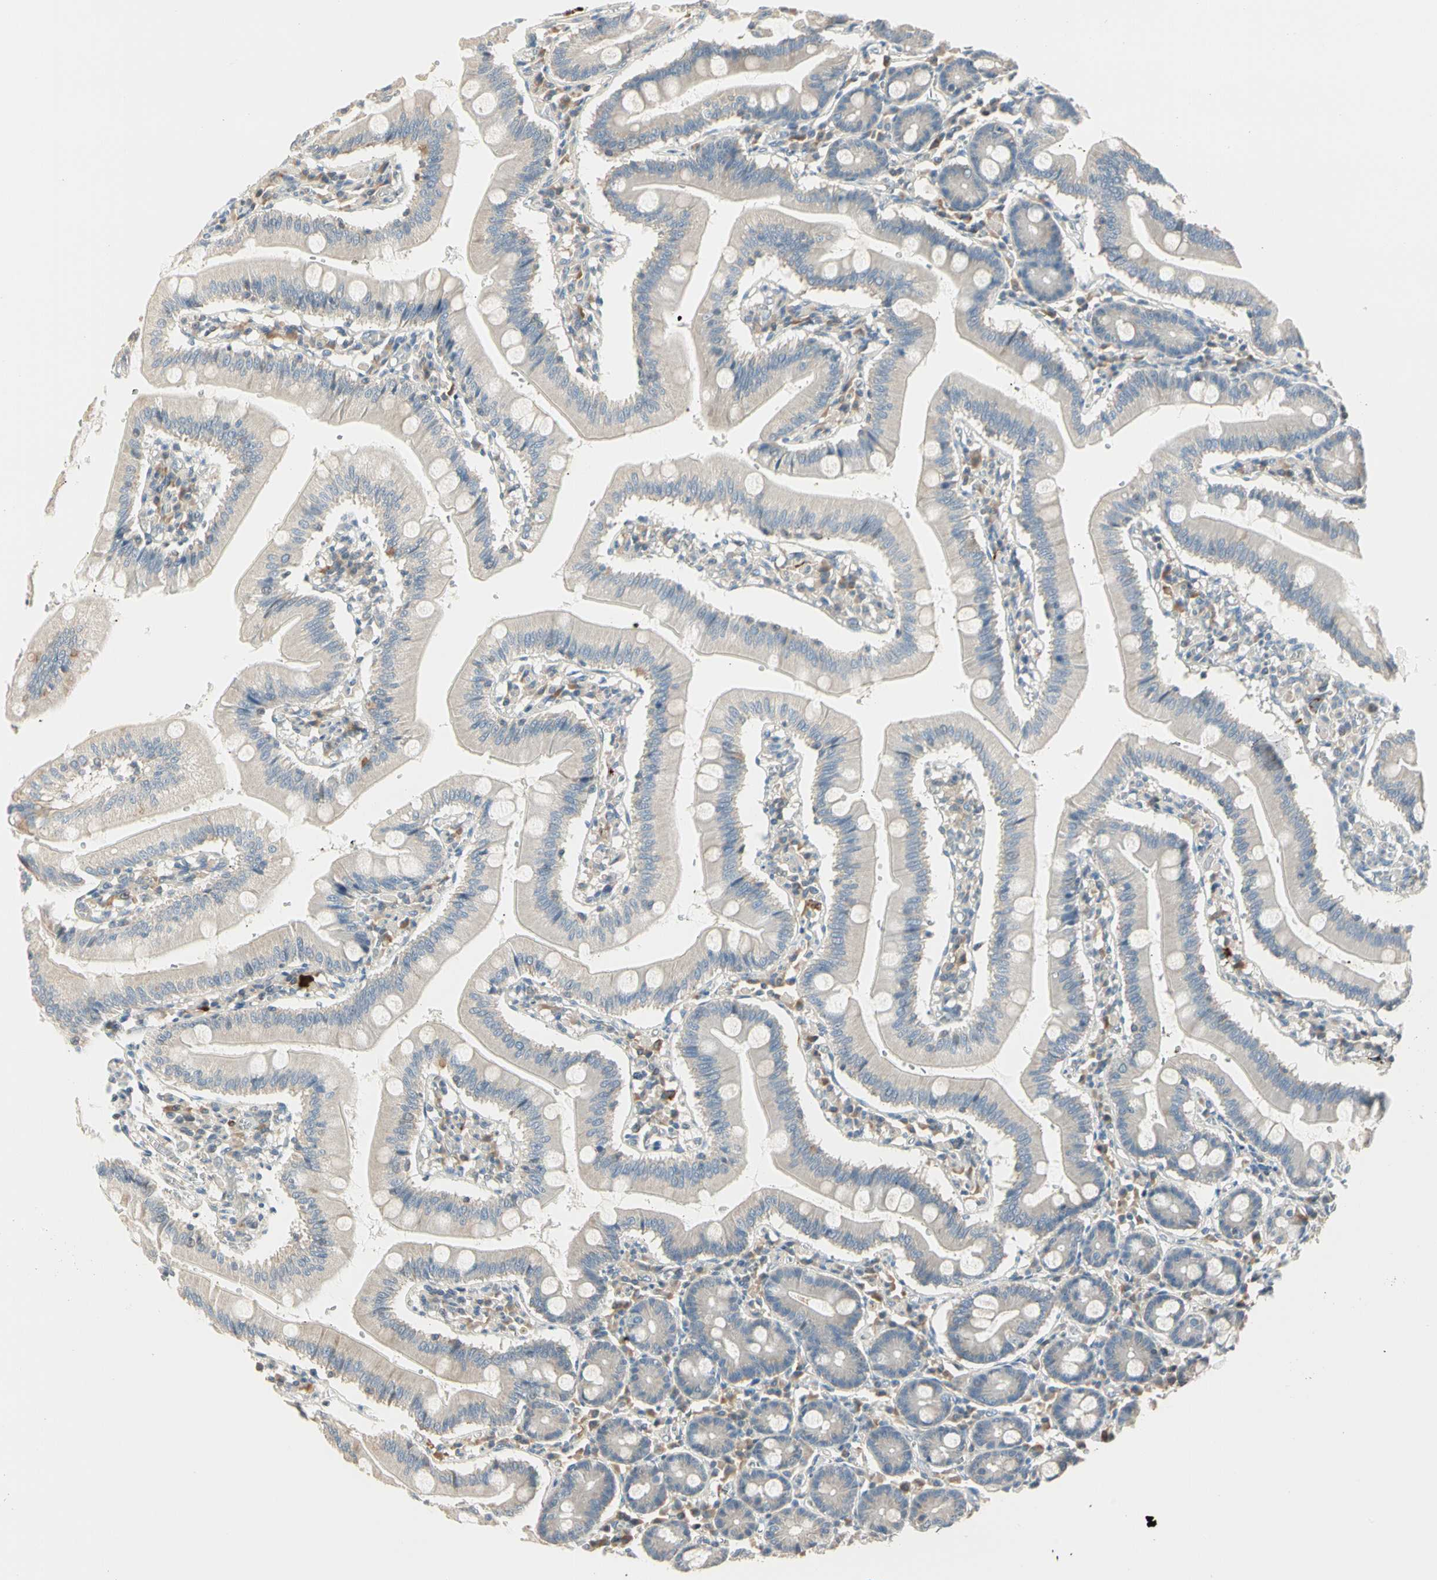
{"staining": {"intensity": "weak", "quantity": "25%-75%", "location": "cytoplasmic/membranous"}, "tissue": "small intestine", "cell_type": "Glandular cells", "image_type": "normal", "snomed": [{"axis": "morphology", "description": "Normal tissue, NOS"}, {"axis": "topography", "description": "Small intestine"}], "caption": "Immunohistochemistry micrograph of benign small intestine stained for a protein (brown), which demonstrates low levels of weak cytoplasmic/membranous staining in approximately 25%-75% of glandular cells.", "gene": "GPR153", "patient": {"sex": "male", "age": 71}}